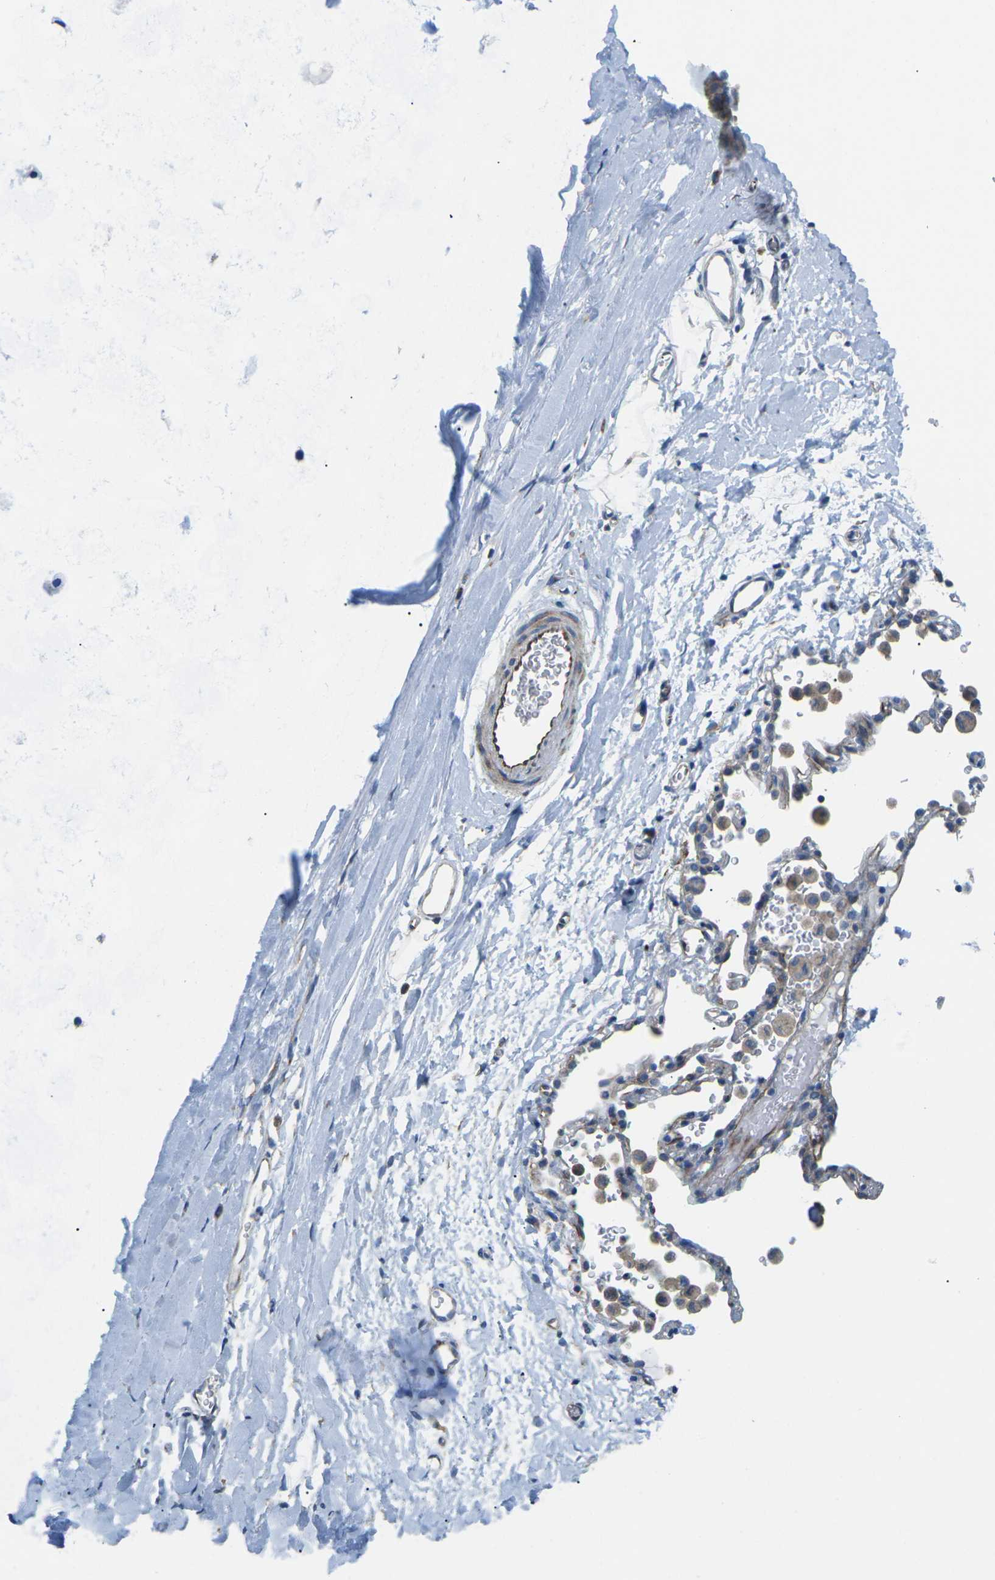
{"staining": {"intensity": "weak", "quantity": "25%-75%", "location": "cytoplasmic/membranous"}, "tissue": "adipose tissue", "cell_type": "Adipocytes", "image_type": "normal", "snomed": [{"axis": "morphology", "description": "Normal tissue, NOS"}, {"axis": "topography", "description": "Cartilage tissue"}, {"axis": "topography", "description": "Bronchus"}], "caption": "A micrograph of adipose tissue stained for a protein displays weak cytoplasmic/membranous brown staining in adipocytes. The protein is stained brown, and the nuclei are stained in blue (DAB (3,3'-diaminobenzidine) IHC with brightfield microscopy, high magnification).", "gene": "TMEFF2", "patient": {"sex": "female", "age": 53}}